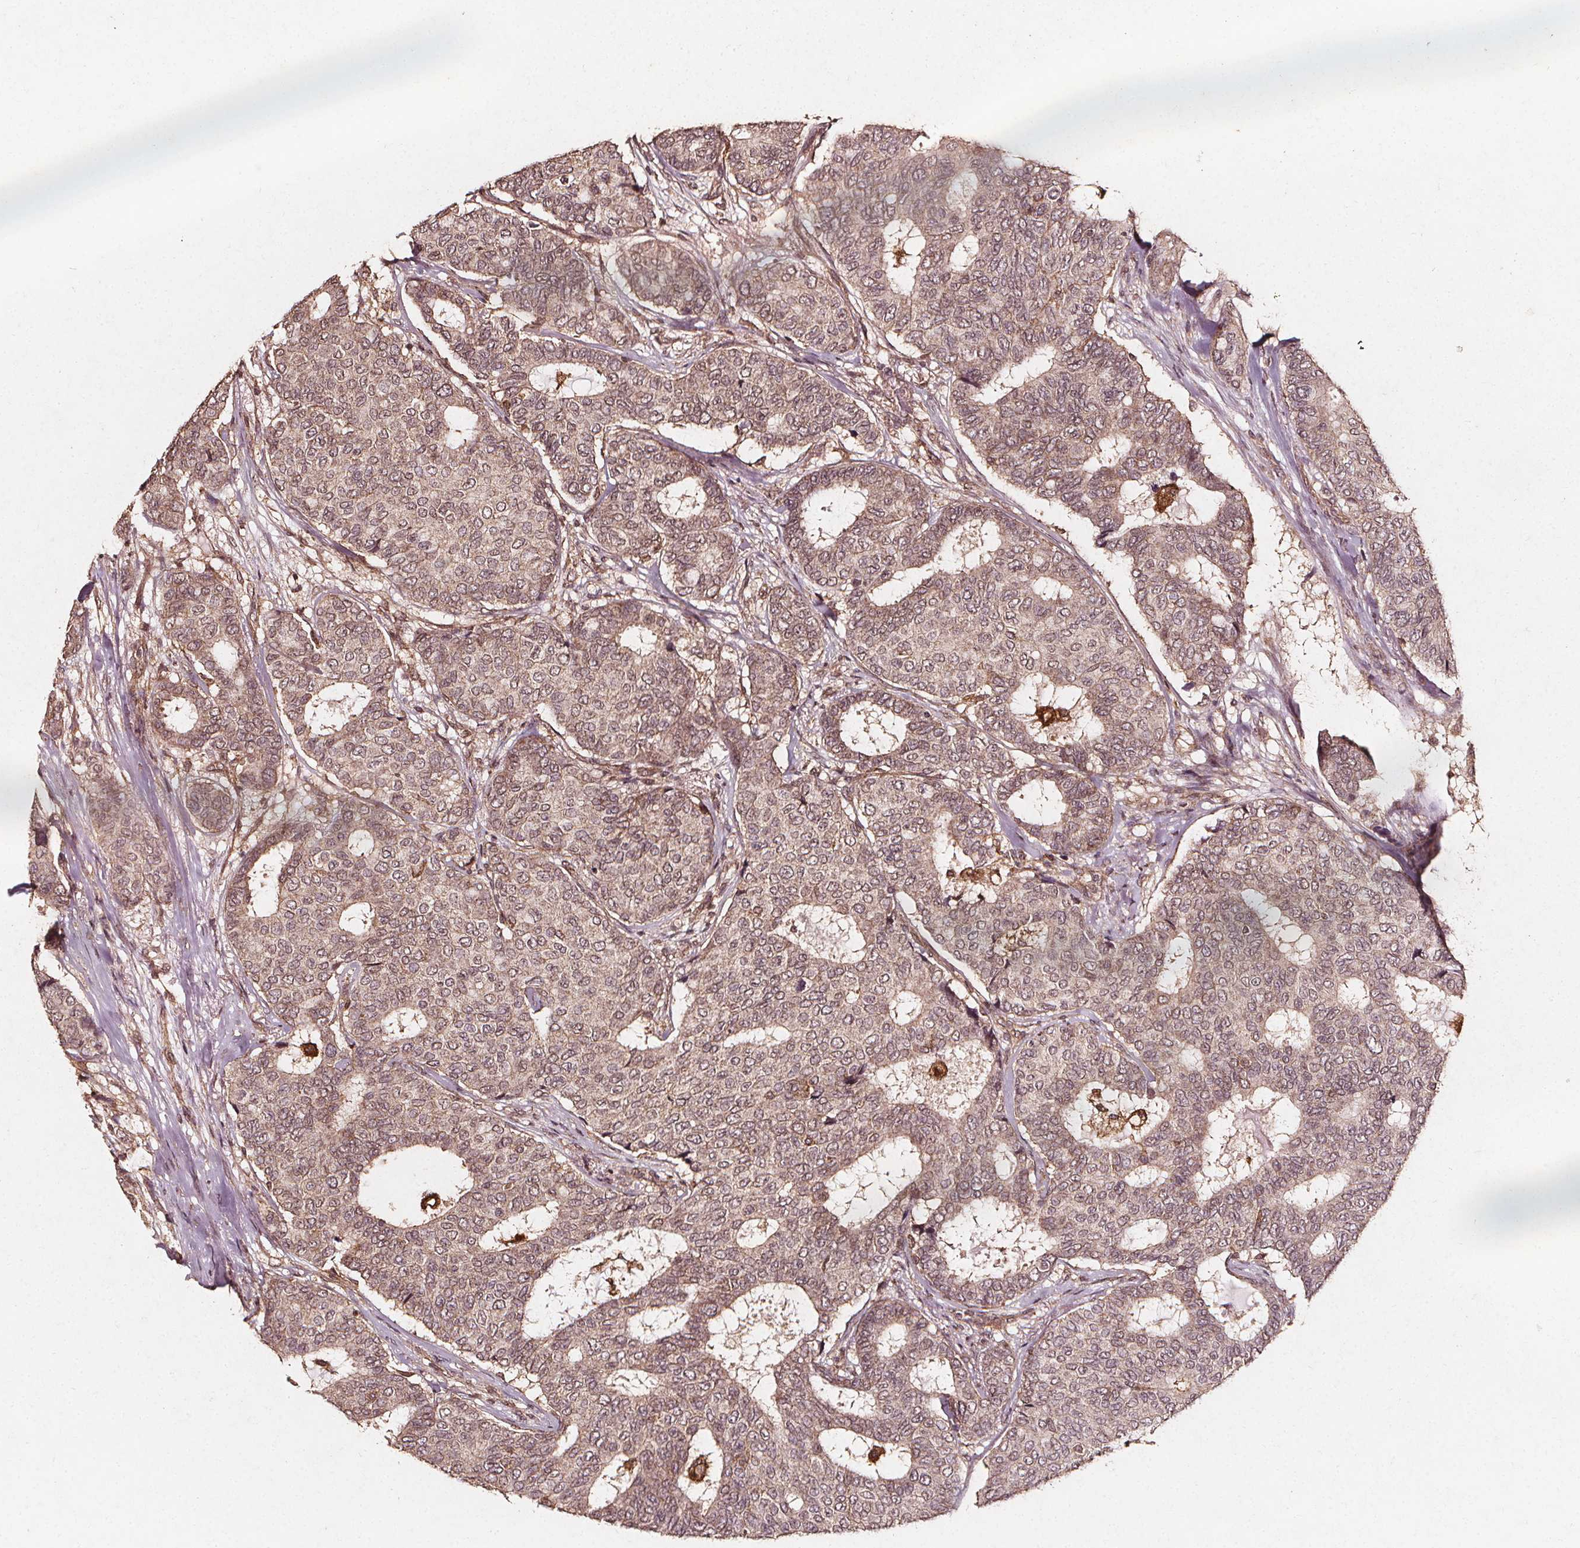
{"staining": {"intensity": "weak", "quantity": "25%-75%", "location": "cytoplasmic/membranous"}, "tissue": "breast cancer", "cell_type": "Tumor cells", "image_type": "cancer", "snomed": [{"axis": "morphology", "description": "Duct carcinoma"}, {"axis": "topography", "description": "Breast"}], "caption": "DAB immunohistochemical staining of breast cancer (infiltrating ductal carcinoma) reveals weak cytoplasmic/membranous protein staining in approximately 25%-75% of tumor cells.", "gene": "ABCA1", "patient": {"sex": "female", "age": 75}}